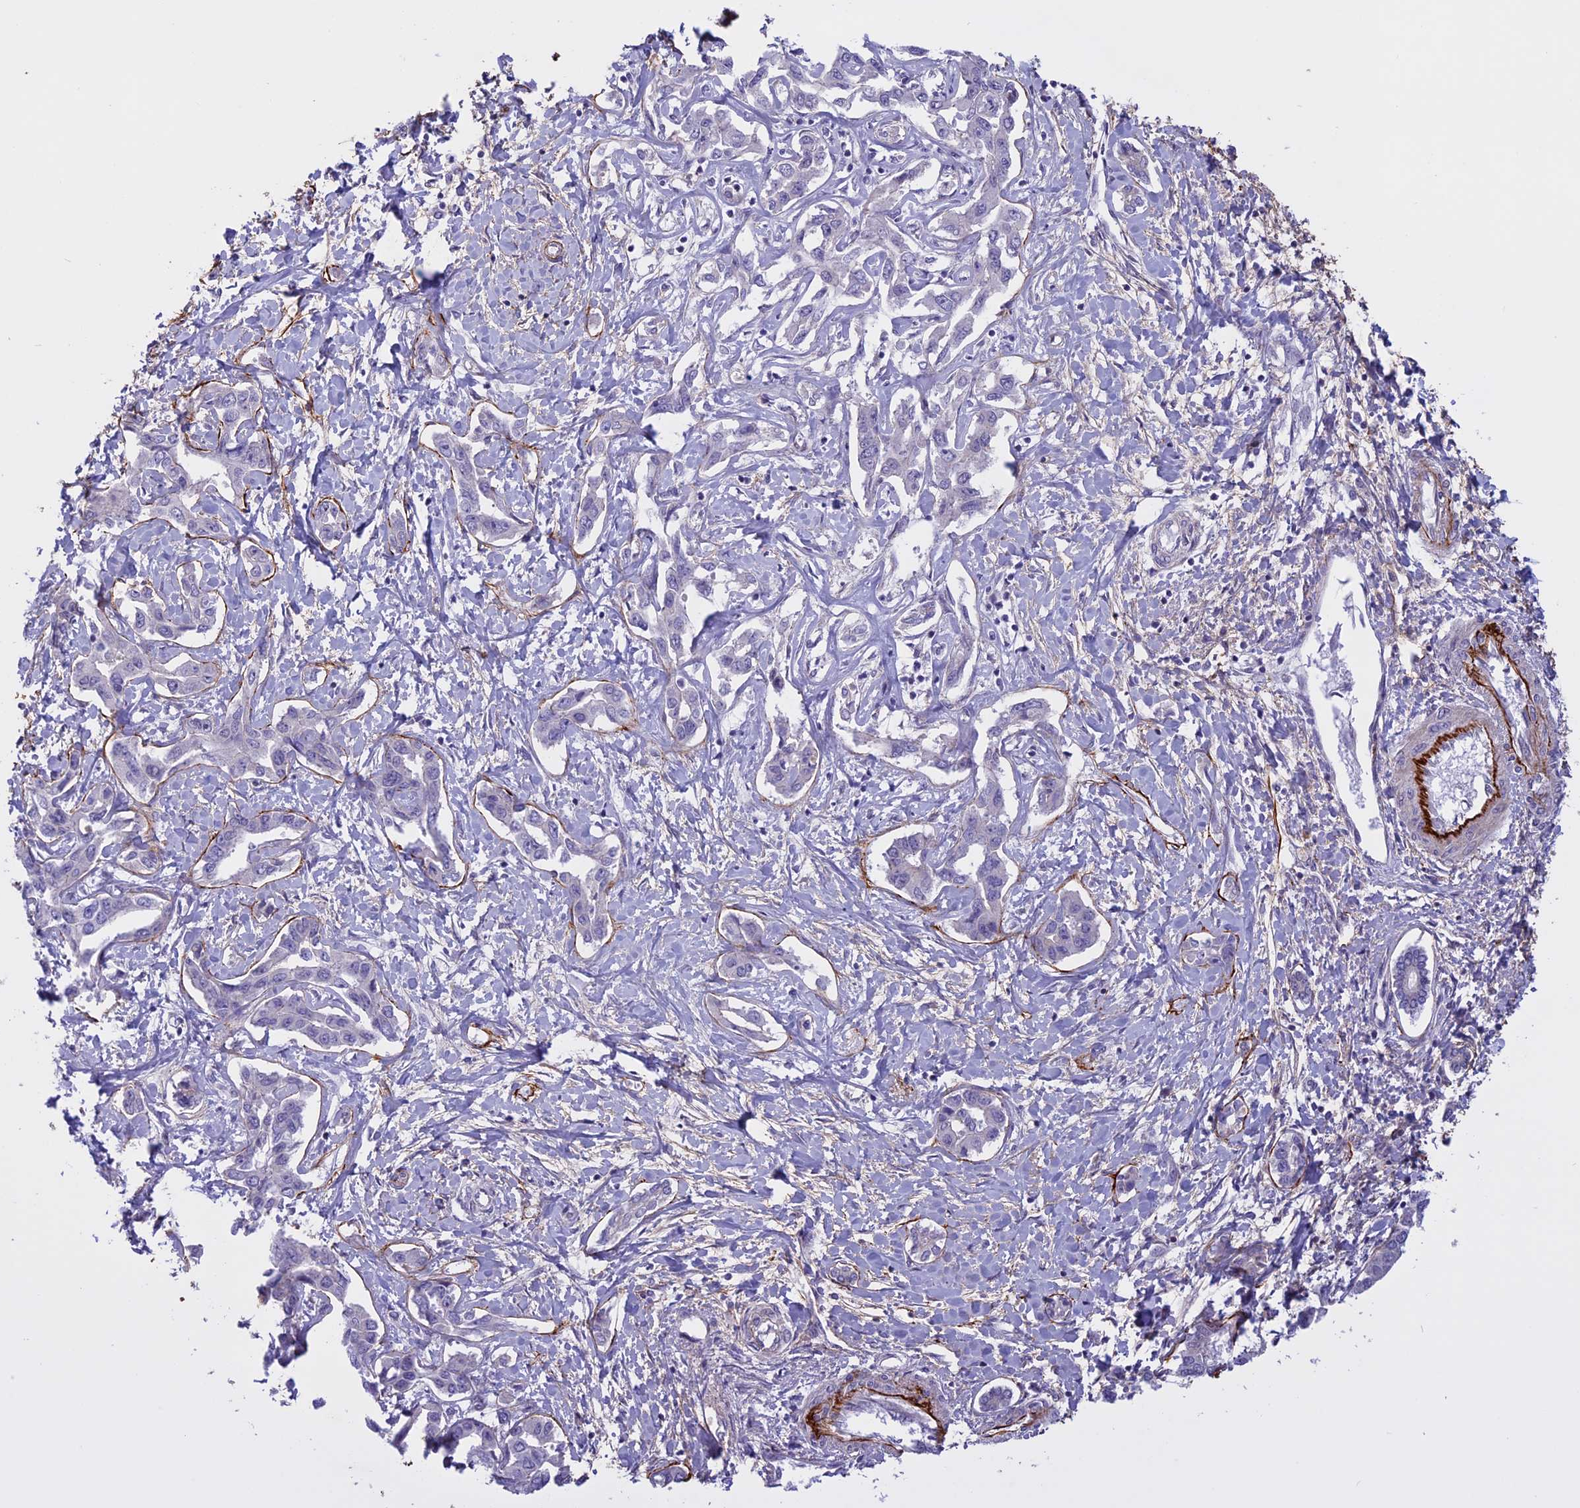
{"staining": {"intensity": "negative", "quantity": "none", "location": "none"}, "tissue": "liver cancer", "cell_type": "Tumor cells", "image_type": "cancer", "snomed": [{"axis": "morphology", "description": "Cholangiocarcinoma"}, {"axis": "topography", "description": "Liver"}], "caption": "A high-resolution photomicrograph shows immunohistochemistry (IHC) staining of liver cholangiocarcinoma, which exhibits no significant positivity in tumor cells. (Immunohistochemistry (ihc), brightfield microscopy, high magnification).", "gene": "SPHKAP", "patient": {"sex": "male", "age": 59}}